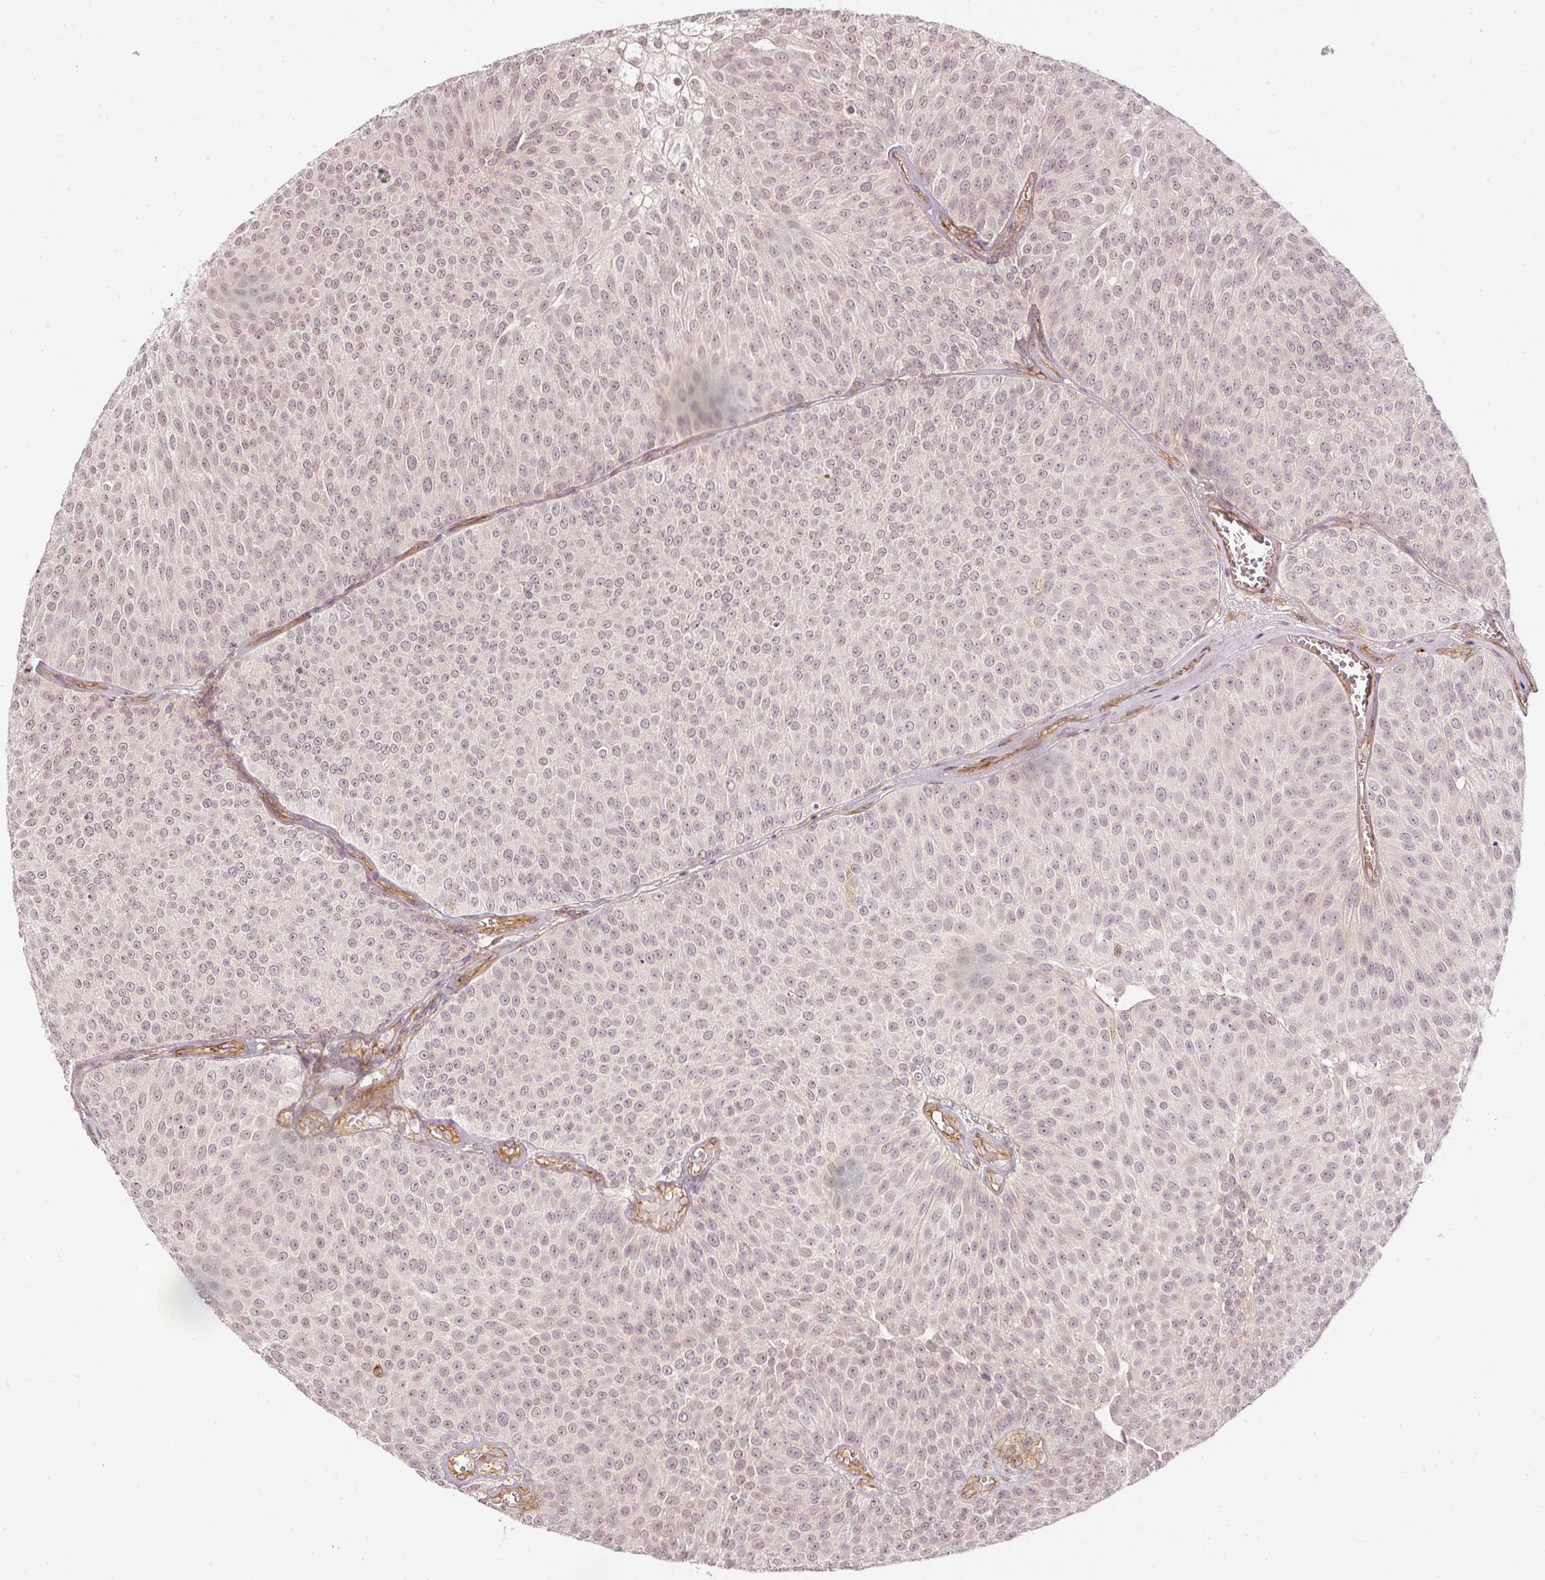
{"staining": {"intensity": "negative", "quantity": "none", "location": "none"}, "tissue": "urothelial cancer", "cell_type": "Tumor cells", "image_type": "cancer", "snomed": [{"axis": "morphology", "description": "Urothelial carcinoma, Low grade"}, {"axis": "topography", "description": "Urinary bladder"}], "caption": "The micrograph demonstrates no significant positivity in tumor cells of low-grade urothelial carcinoma.", "gene": "DRD2", "patient": {"sex": "female", "age": 79}}